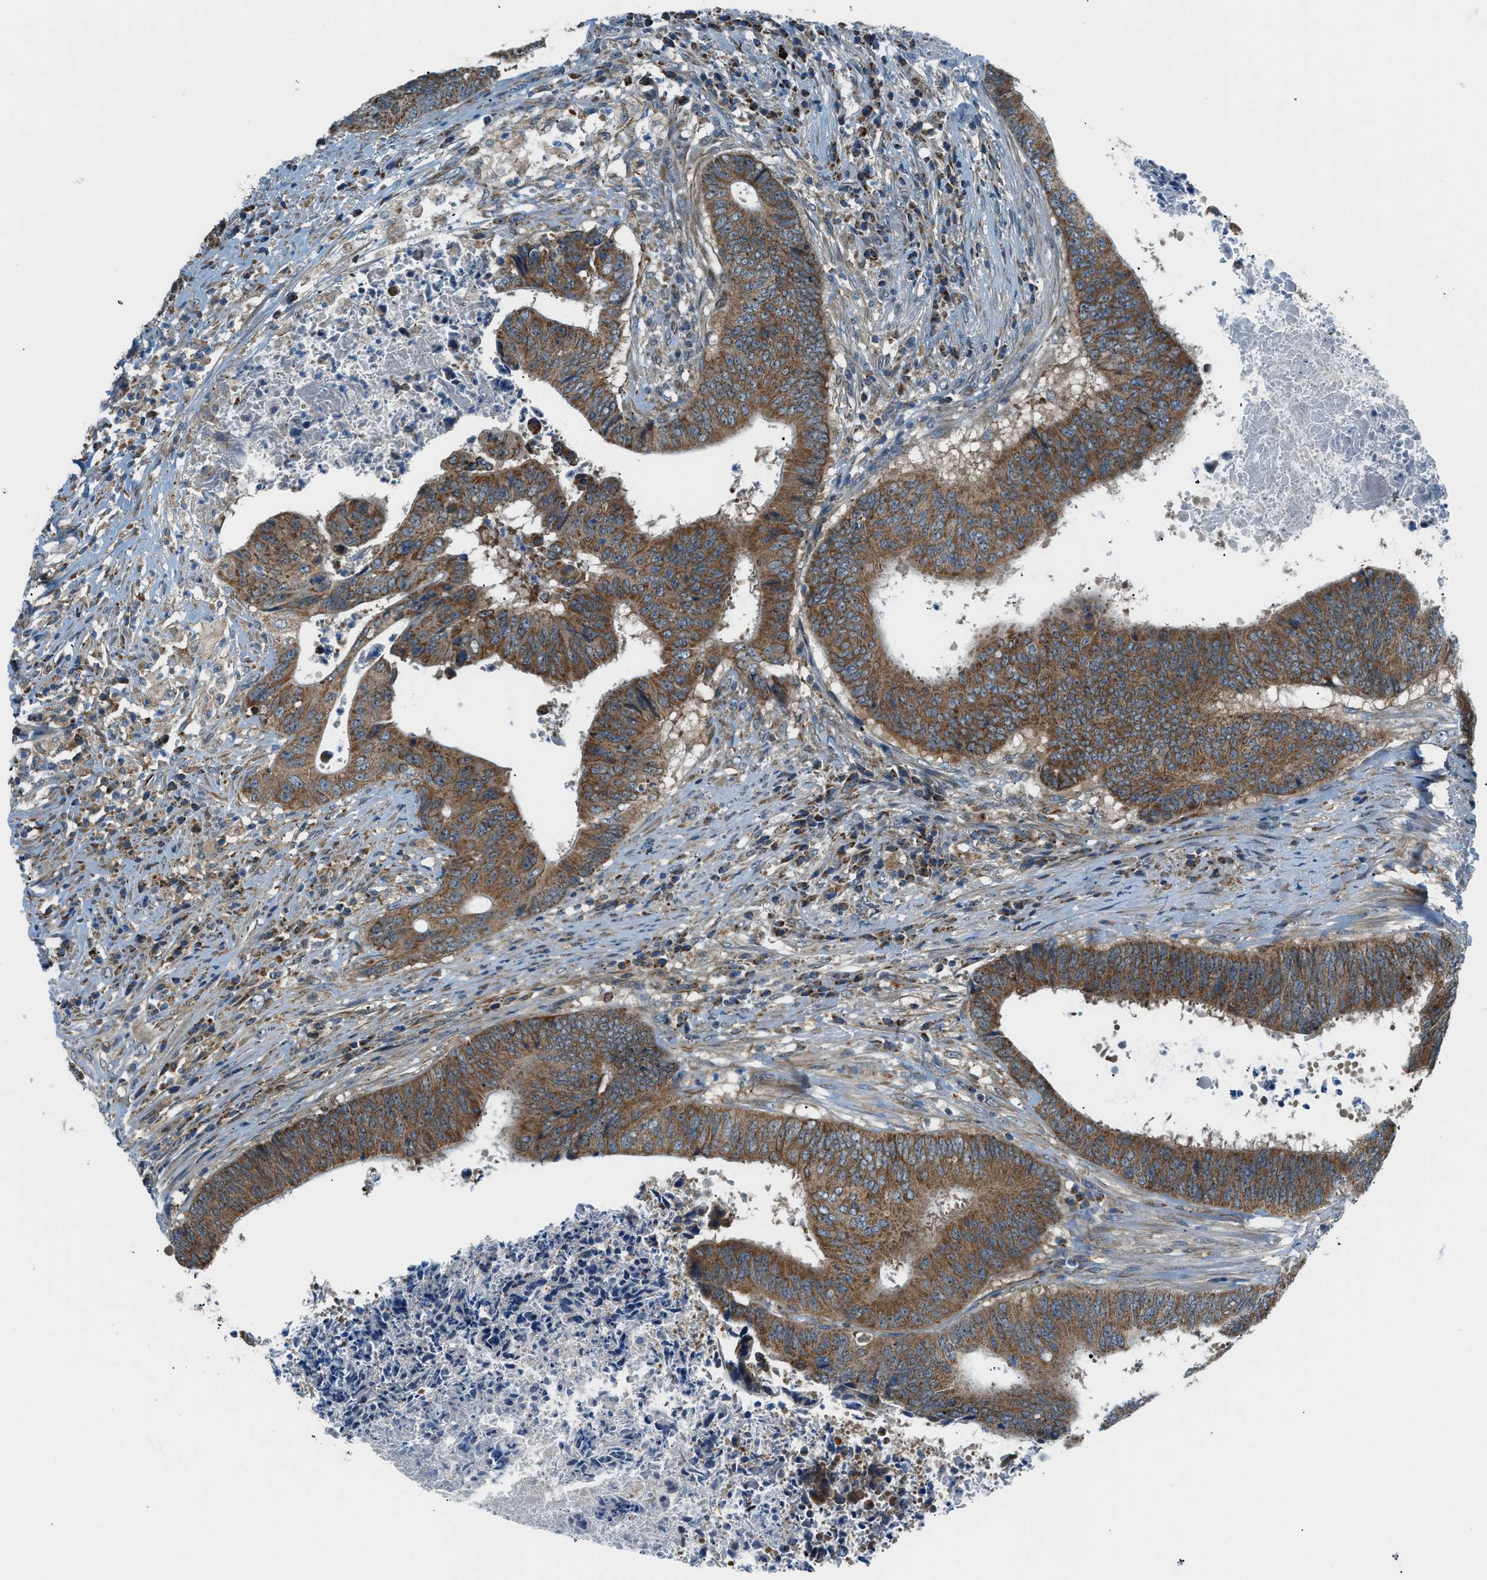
{"staining": {"intensity": "strong", "quantity": ">75%", "location": "cytoplasmic/membranous"}, "tissue": "colorectal cancer", "cell_type": "Tumor cells", "image_type": "cancer", "snomed": [{"axis": "morphology", "description": "Adenocarcinoma, NOS"}, {"axis": "topography", "description": "Rectum"}], "caption": "Protein staining displays strong cytoplasmic/membranous staining in about >75% of tumor cells in colorectal cancer. The protein is shown in brown color, while the nuclei are stained blue.", "gene": "PIGG", "patient": {"sex": "male", "age": 72}}